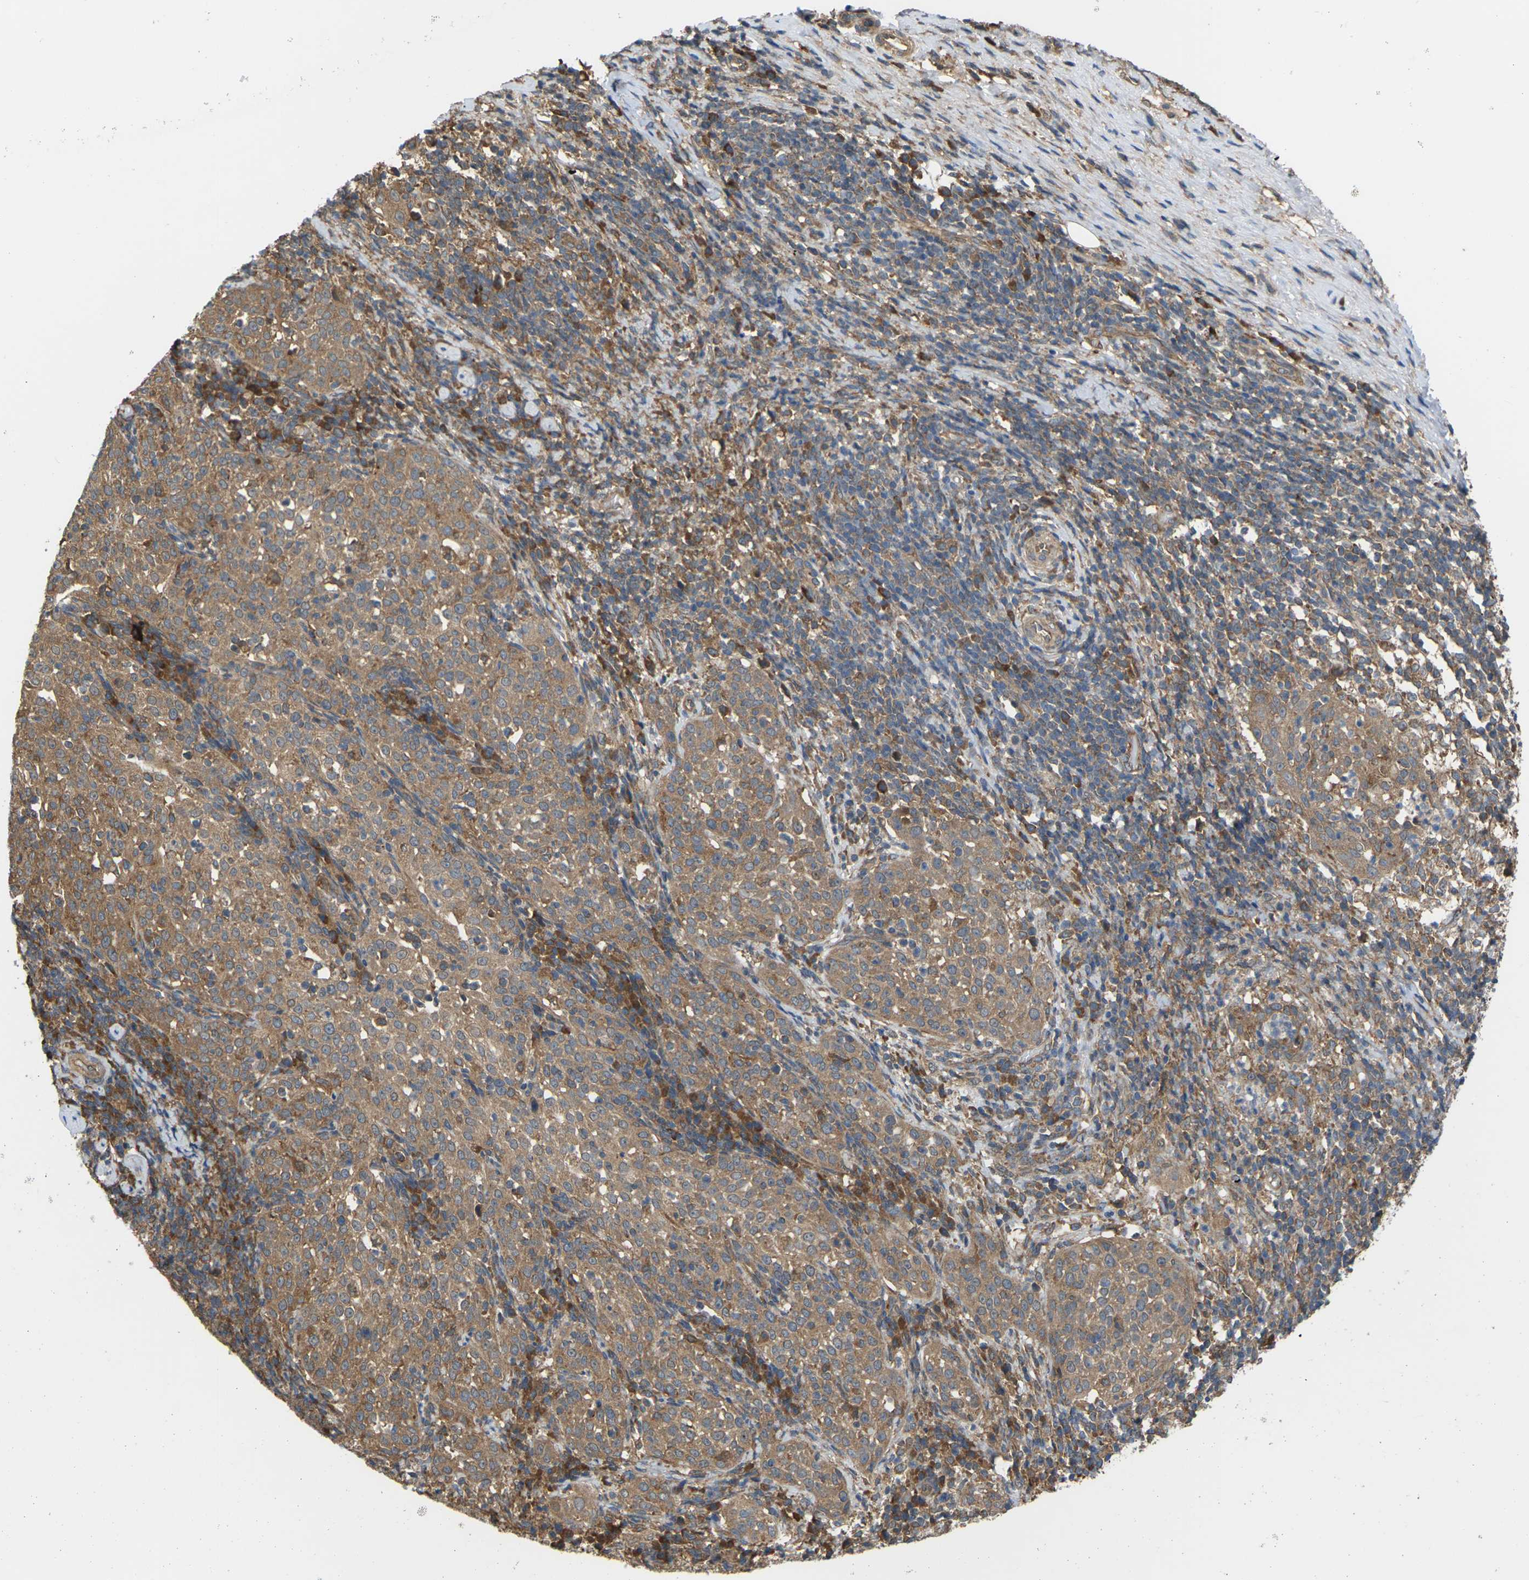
{"staining": {"intensity": "moderate", "quantity": ">75%", "location": "cytoplasmic/membranous"}, "tissue": "cervical cancer", "cell_type": "Tumor cells", "image_type": "cancer", "snomed": [{"axis": "morphology", "description": "Squamous cell carcinoma, NOS"}, {"axis": "topography", "description": "Cervix"}], "caption": "DAB (3,3'-diaminobenzidine) immunohistochemical staining of cervical cancer exhibits moderate cytoplasmic/membranous protein positivity in about >75% of tumor cells.", "gene": "NRAS", "patient": {"sex": "female", "age": 51}}